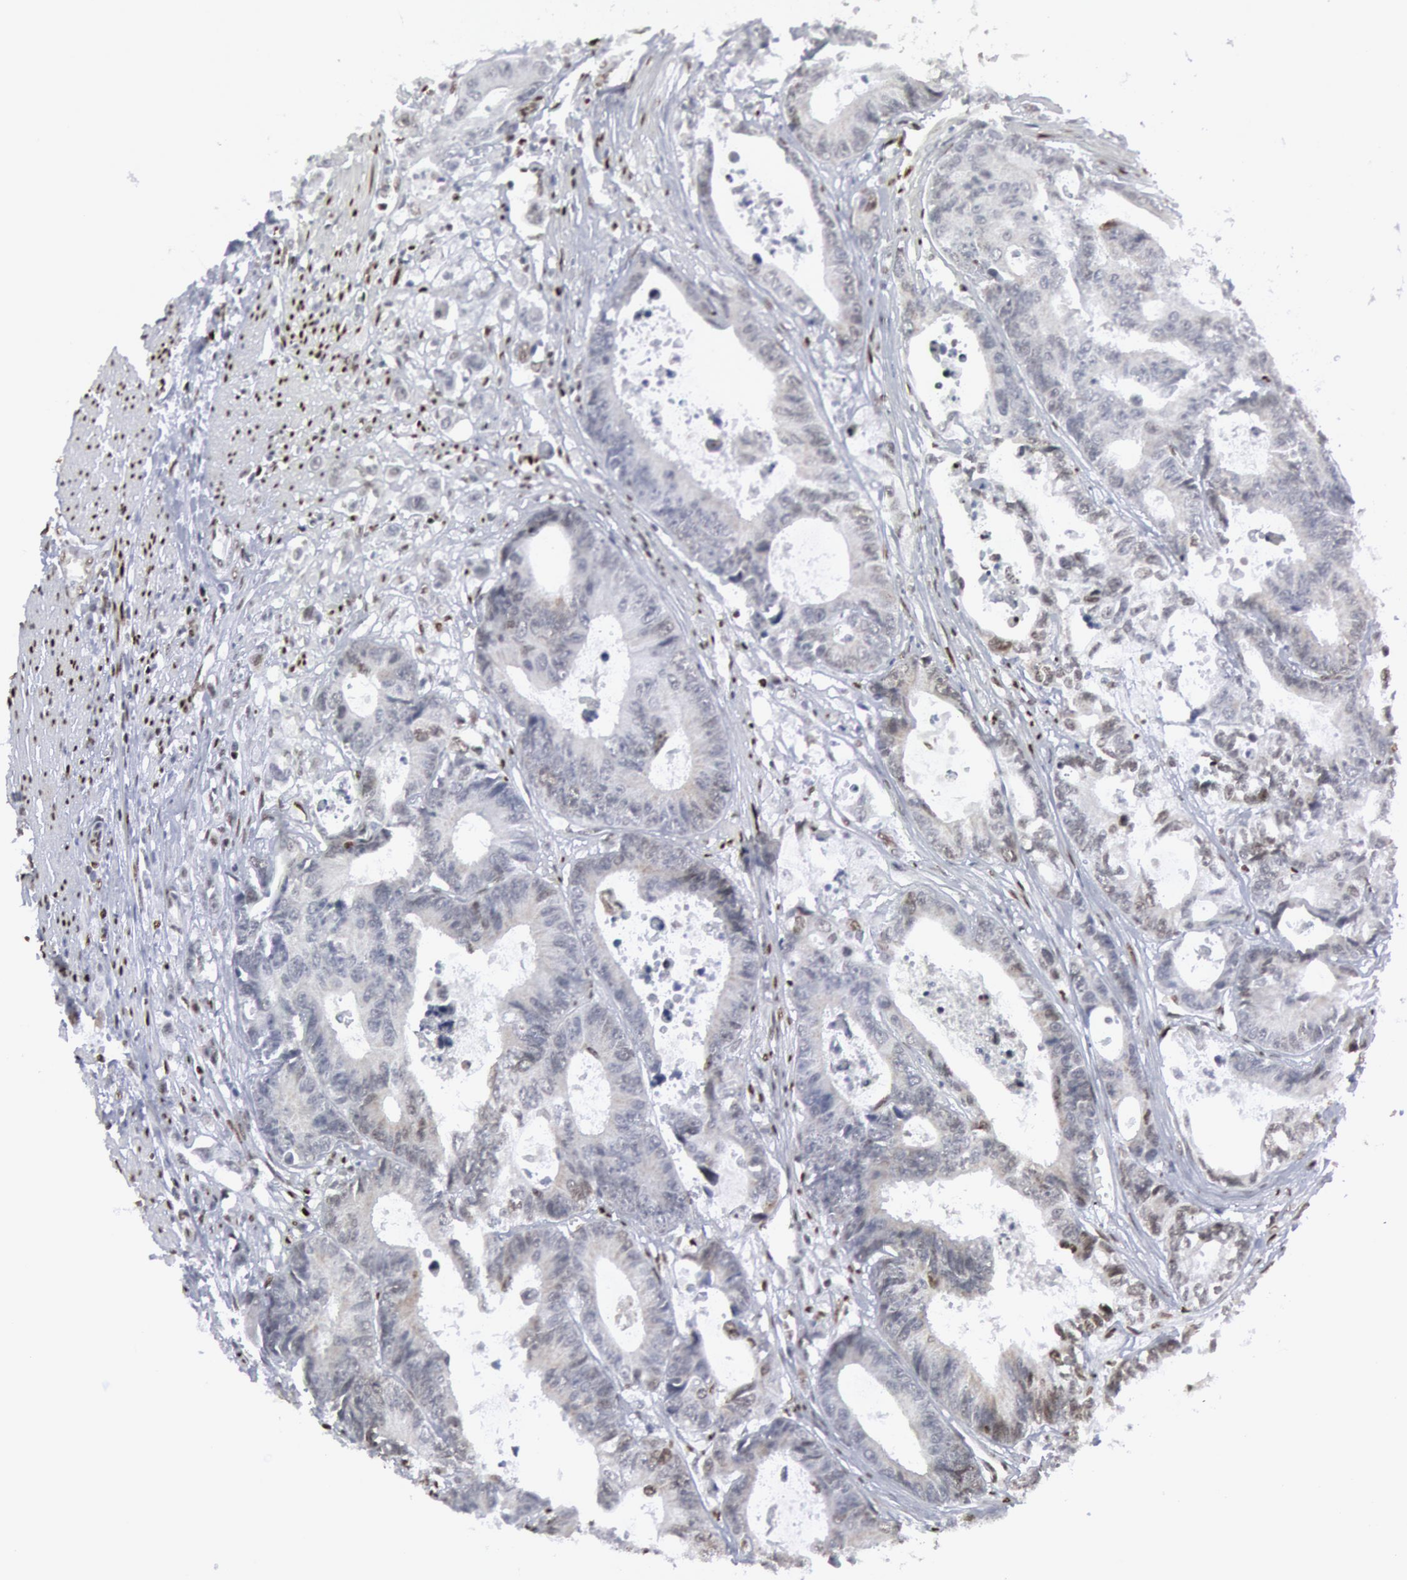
{"staining": {"intensity": "negative", "quantity": "none", "location": "none"}, "tissue": "colorectal cancer", "cell_type": "Tumor cells", "image_type": "cancer", "snomed": [{"axis": "morphology", "description": "Adenocarcinoma, NOS"}, {"axis": "topography", "description": "Rectum"}], "caption": "High power microscopy image of an IHC micrograph of colorectal adenocarcinoma, revealing no significant expression in tumor cells. (IHC, brightfield microscopy, high magnification).", "gene": "MECP2", "patient": {"sex": "female", "age": 98}}